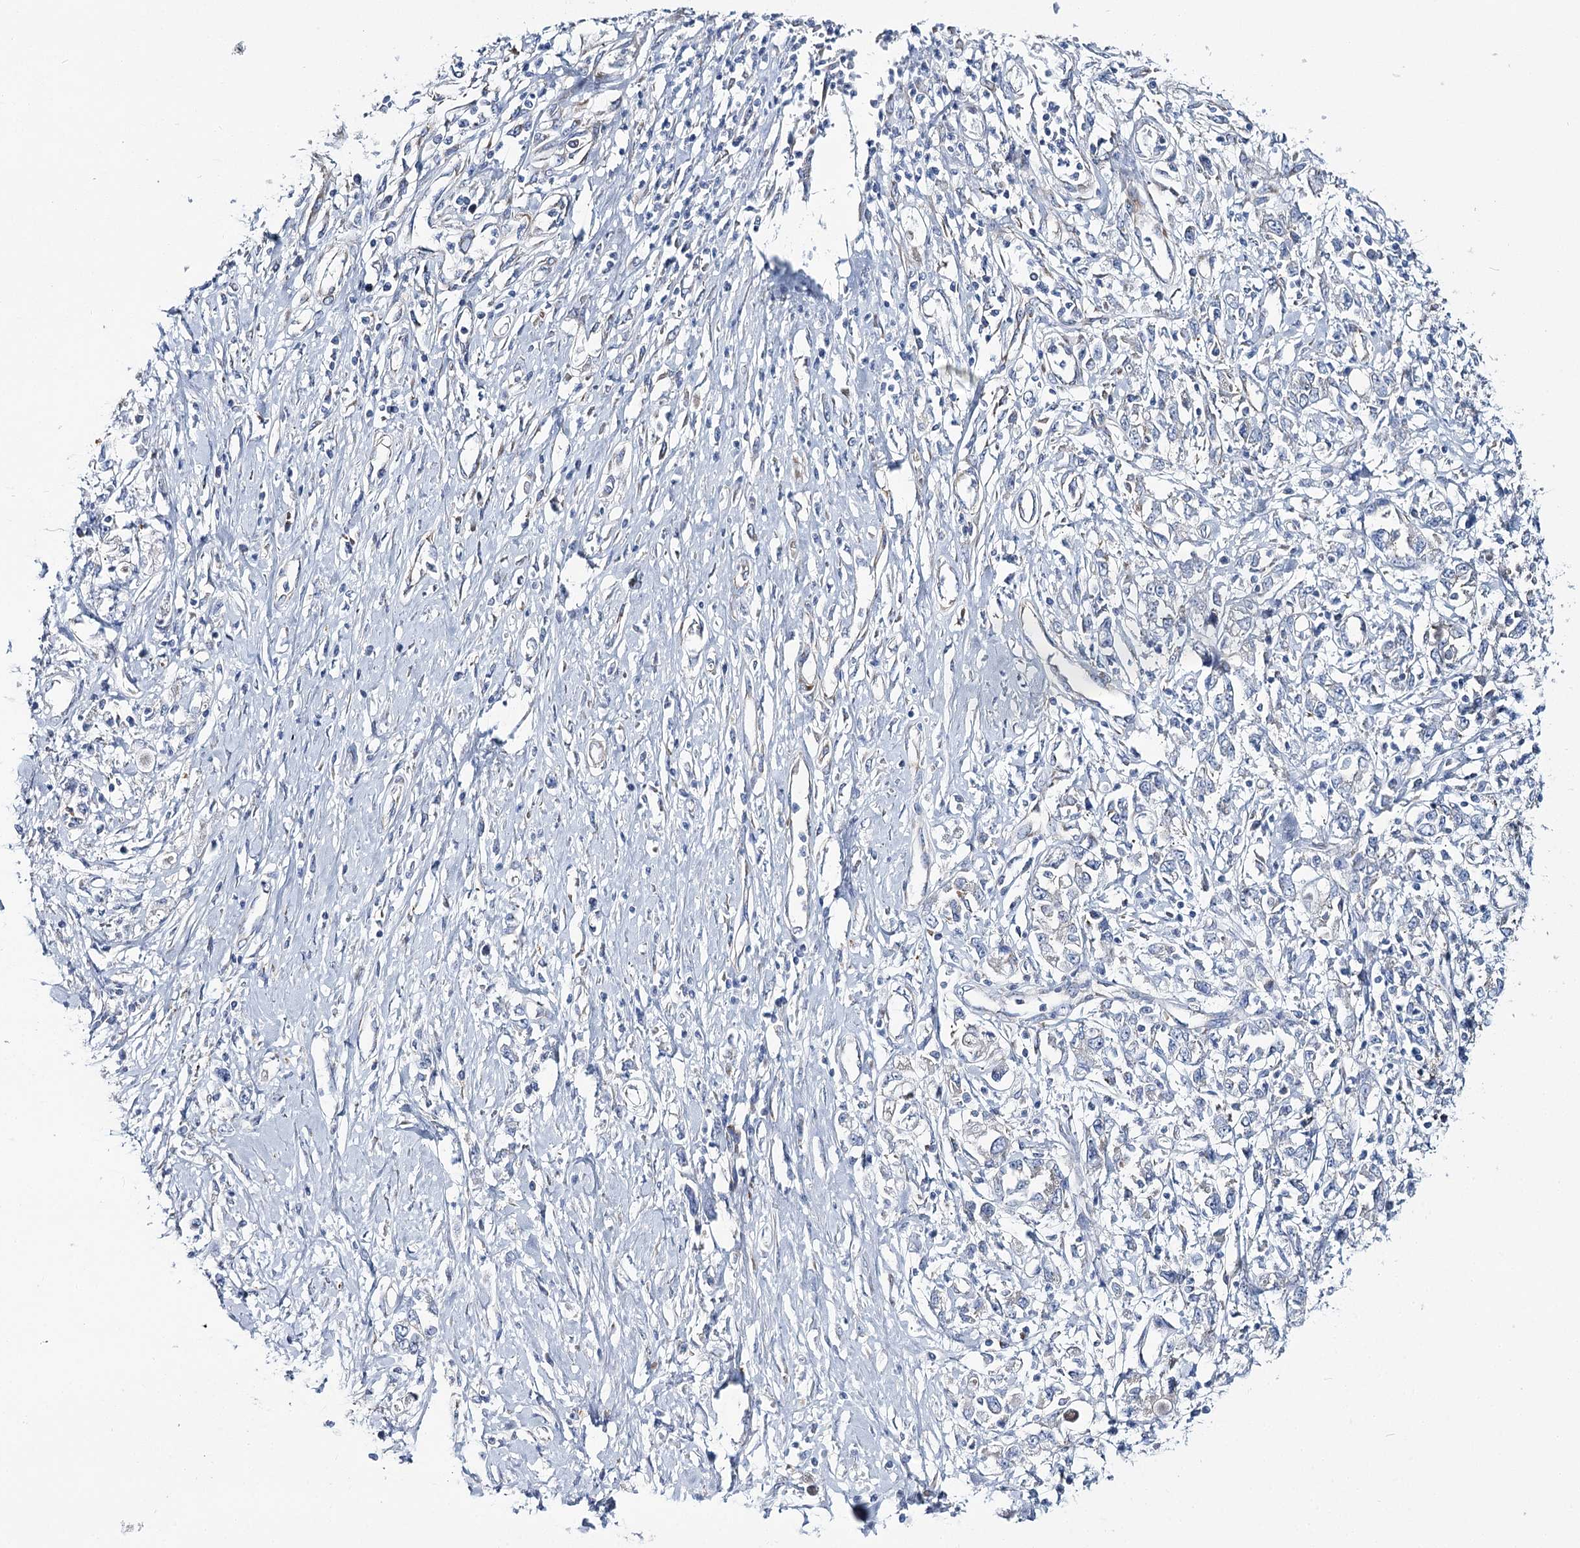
{"staining": {"intensity": "negative", "quantity": "none", "location": "none"}, "tissue": "stomach cancer", "cell_type": "Tumor cells", "image_type": "cancer", "snomed": [{"axis": "morphology", "description": "Adenocarcinoma, NOS"}, {"axis": "topography", "description": "Stomach"}], "caption": "Tumor cells are negative for protein expression in human stomach cancer (adenocarcinoma).", "gene": "THUMPD3", "patient": {"sex": "female", "age": 76}}